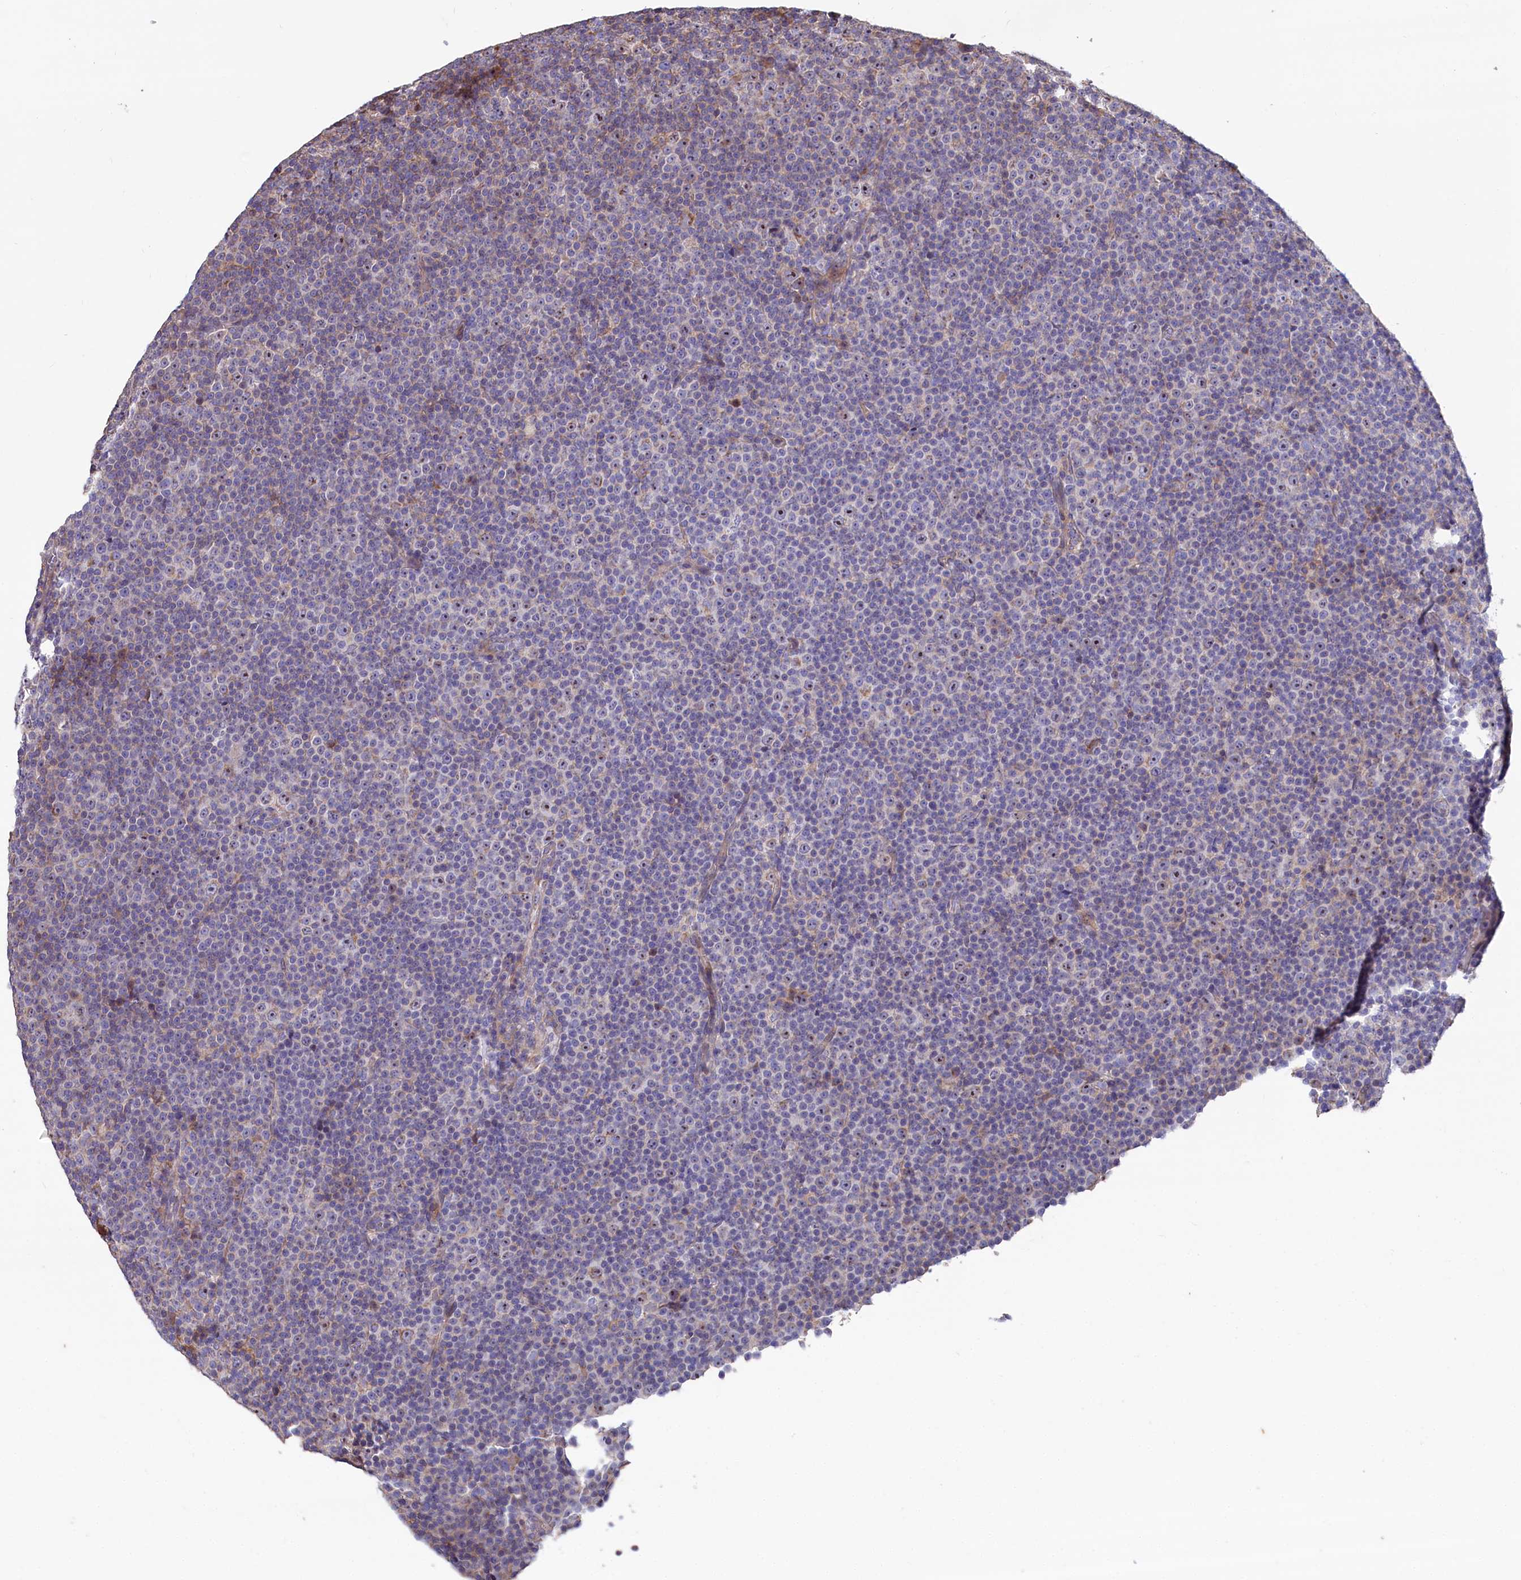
{"staining": {"intensity": "moderate", "quantity": "<25%", "location": "nuclear"}, "tissue": "lymphoma", "cell_type": "Tumor cells", "image_type": "cancer", "snomed": [{"axis": "morphology", "description": "Malignant lymphoma, non-Hodgkin's type, Low grade"}, {"axis": "topography", "description": "Lymph node"}], "caption": "Immunohistochemical staining of lymphoma reveals low levels of moderate nuclear protein expression in about <25% of tumor cells.", "gene": "RPUSD3", "patient": {"sex": "female", "age": 67}}